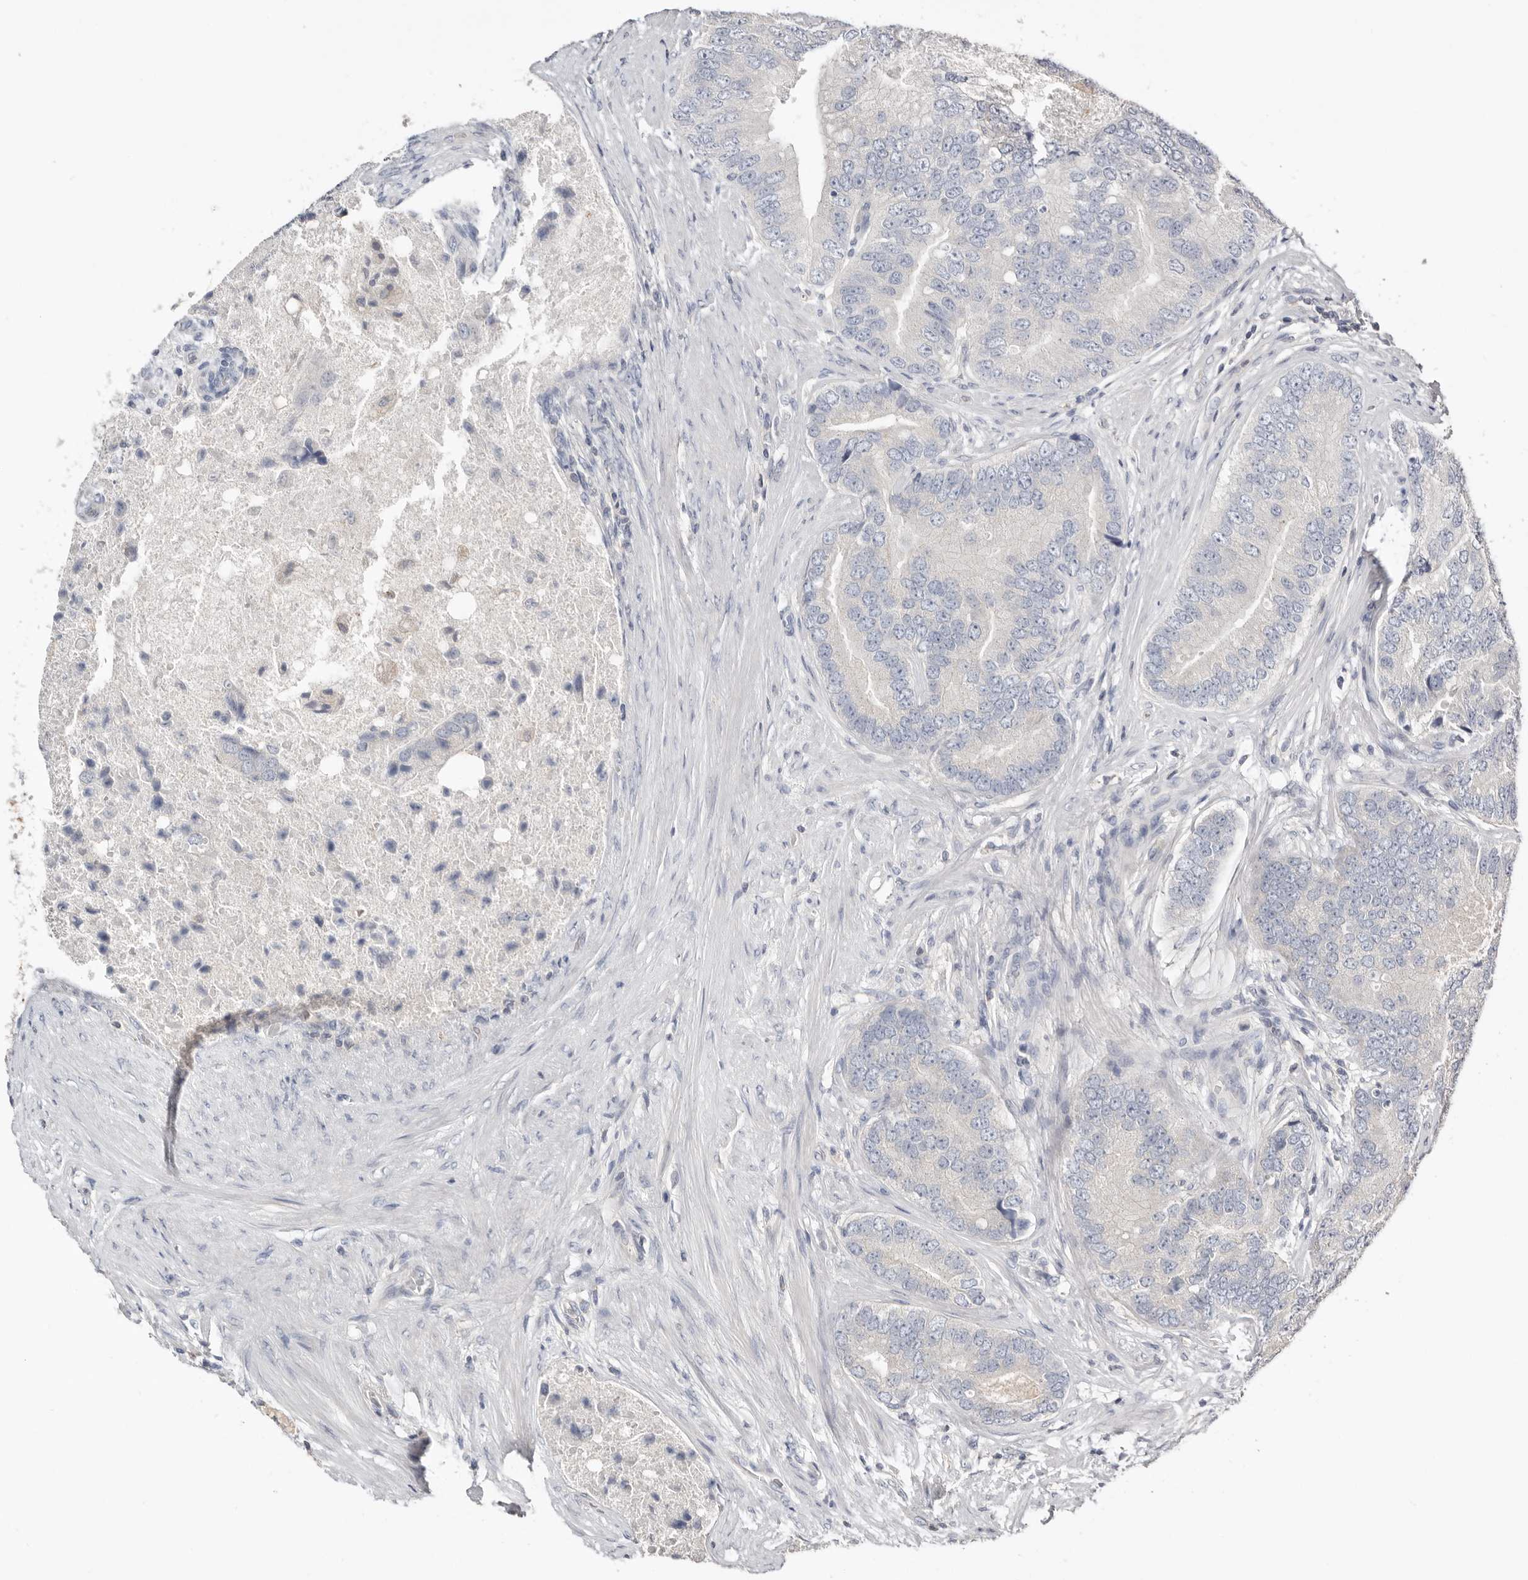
{"staining": {"intensity": "negative", "quantity": "none", "location": "none"}, "tissue": "prostate cancer", "cell_type": "Tumor cells", "image_type": "cancer", "snomed": [{"axis": "morphology", "description": "Adenocarcinoma, High grade"}, {"axis": "topography", "description": "Prostate"}], "caption": "Adenocarcinoma (high-grade) (prostate) was stained to show a protein in brown. There is no significant staining in tumor cells. (Stains: DAB immunohistochemistry (IHC) with hematoxylin counter stain, Microscopy: brightfield microscopy at high magnification).", "gene": "S100A14", "patient": {"sex": "male", "age": 70}}